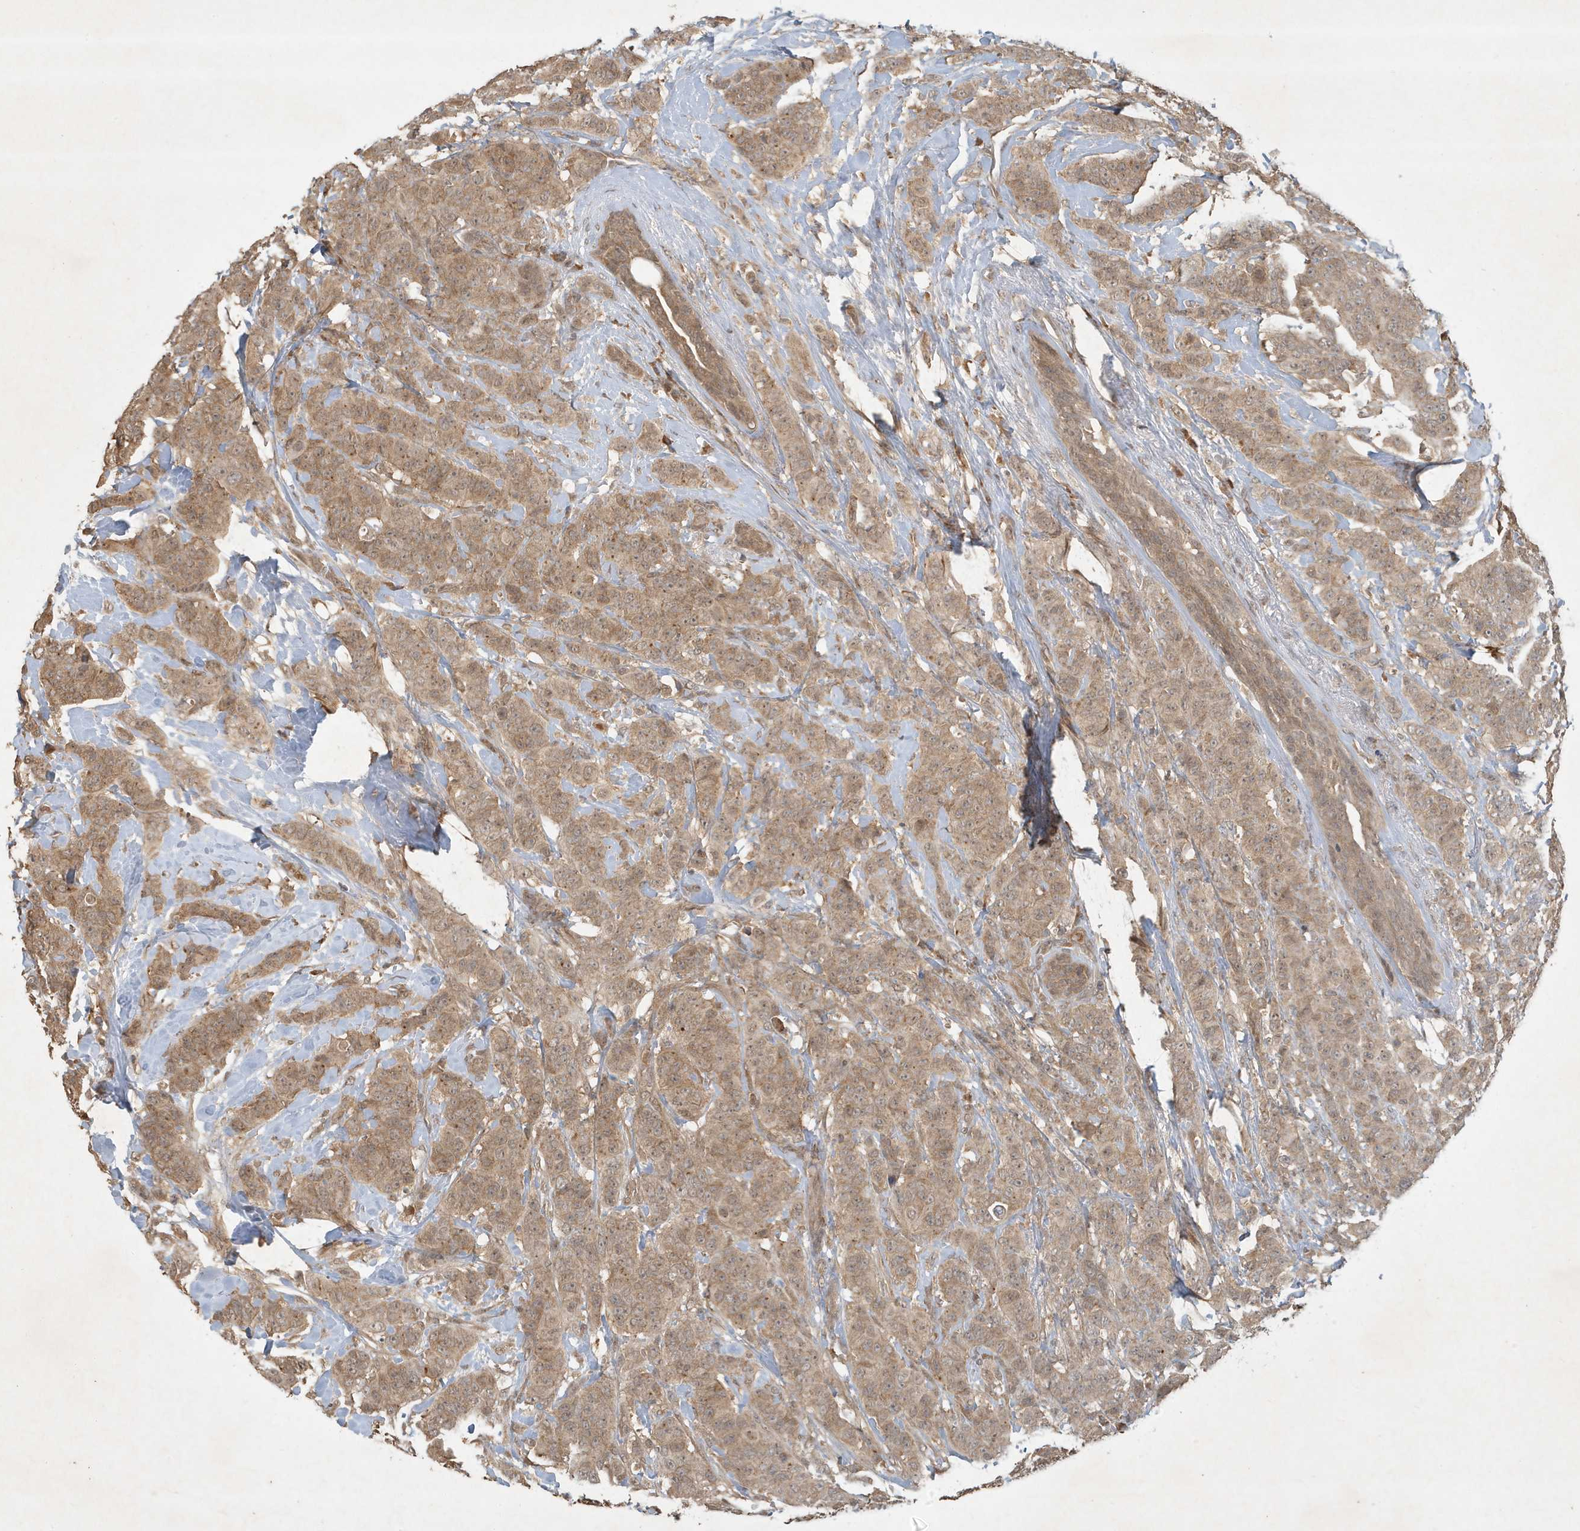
{"staining": {"intensity": "moderate", "quantity": ">75%", "location": "cytoplasmic/membranous"}, "tissue": "breast cancer", "cell_type": "Tumor cells", "image_type": "cancer", "snomed": [{"axis": "morphology", "description": "Normal tissue, NOS"}, {"axis": "morphology", "description": "Duct carcinoma"}, {"axis": "topography", "description": "Breast"}], "caption": "IHC (DAB (3,3'-diaminobenzidine)) staining of breast invasive ductal carcinoma exhibits moderate cytoplasmic/membranous protein expression in about >75% of tumor cells. (Brightfield microscopy of DAB IHC at high magnification).", "gene": "ABCB9", "patient": {"sex": "female", "age": 40}}